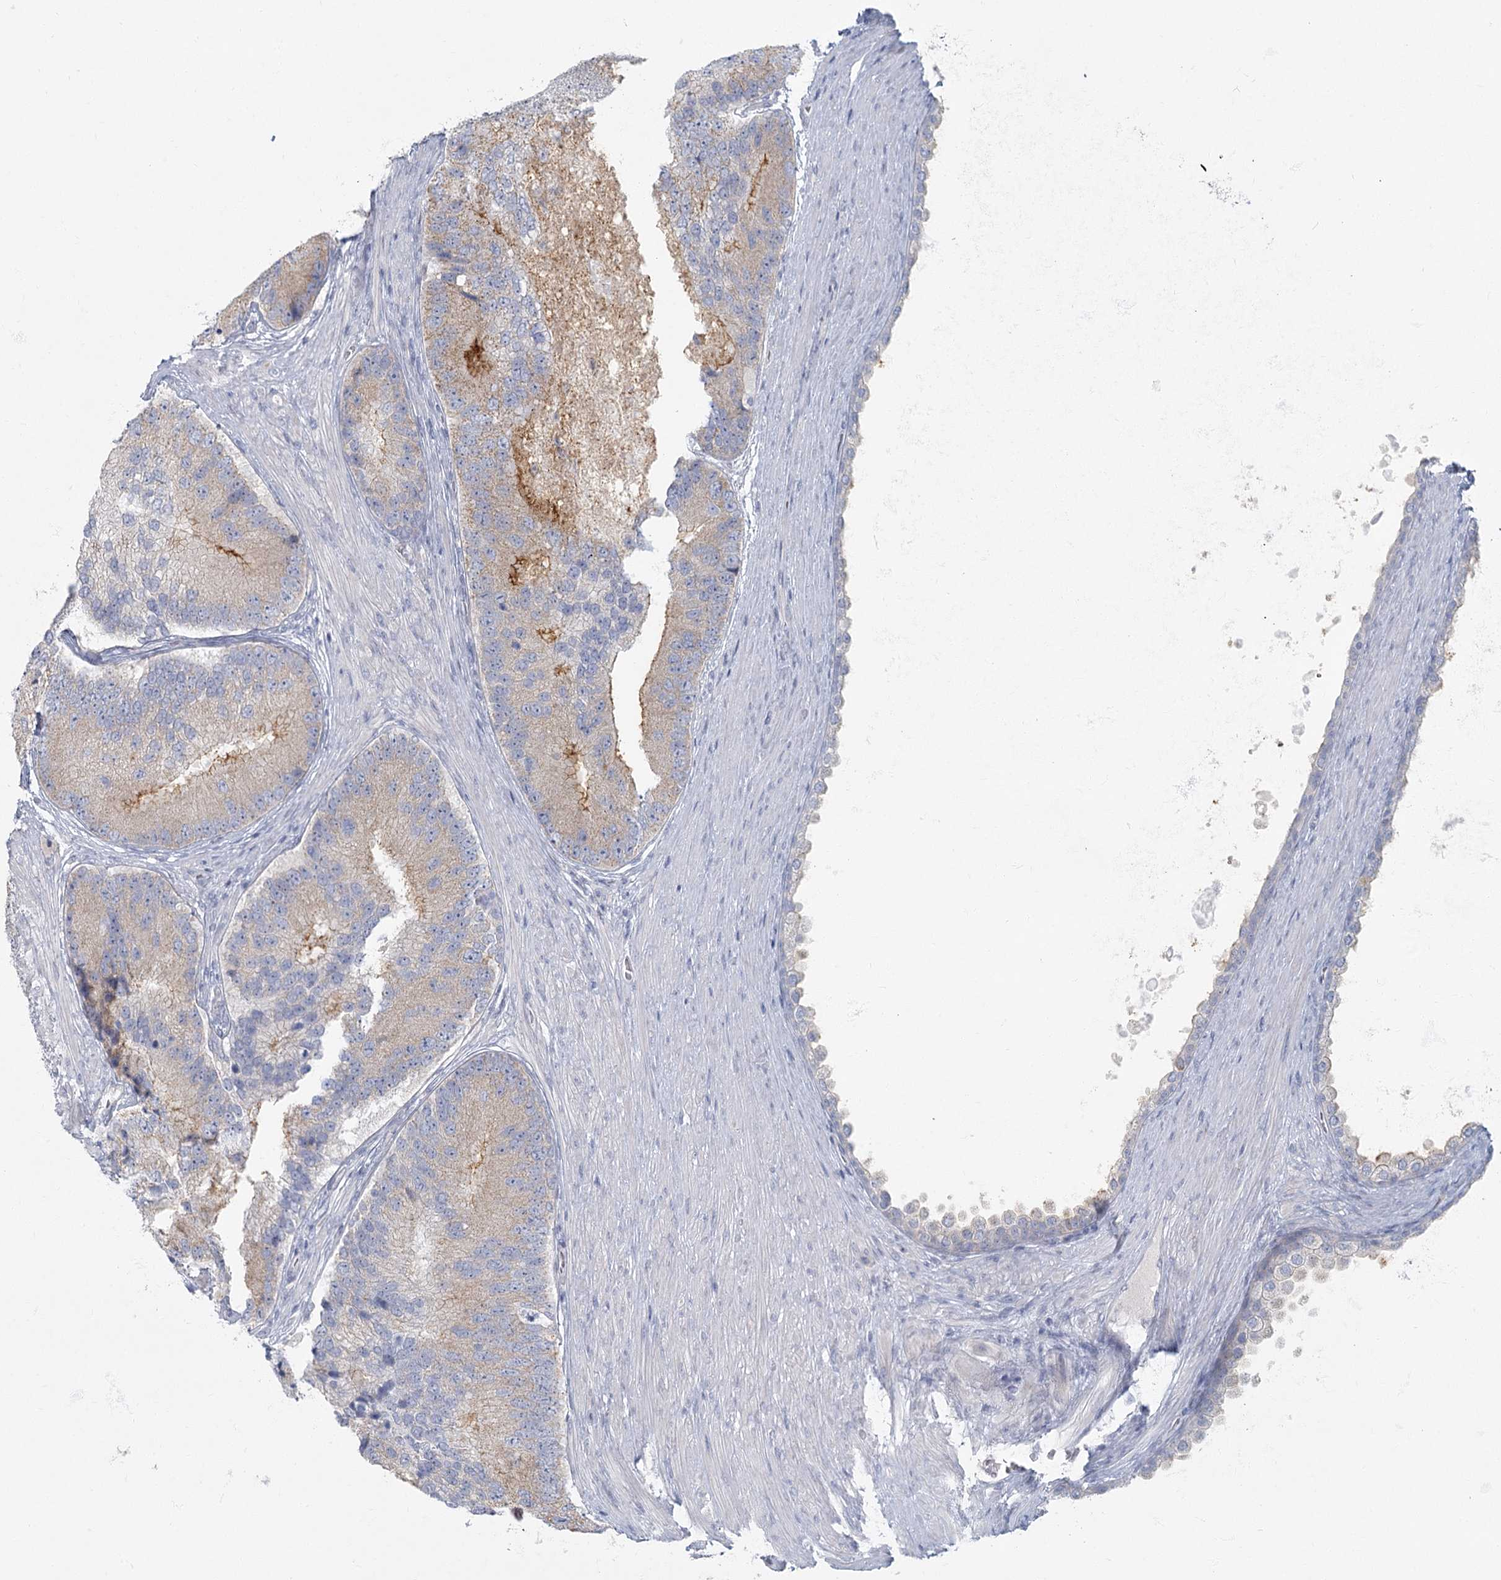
{"staining": {"intensity": "moderate", "quantity": "<25%", "location": "cytoplasmic/membranous"}, "tissue": "prostate cancer", "cell_type": "Tumor cells", "image_type": "cancer", "snomed": [{"axis": "morphology", "description": "Adenocarcinoma, High grade"}, {"axis": "topography", "description": "Prostate"}], "caption": "A brown stain shows moderate cytoplasmic/membranous staining of a protein in human prostate high-grade adenocarcinoma tumor cells. Nuclei are stained in blue.", "gene": "FAM110C", "patient": {"sex": "male", "age": 70}}